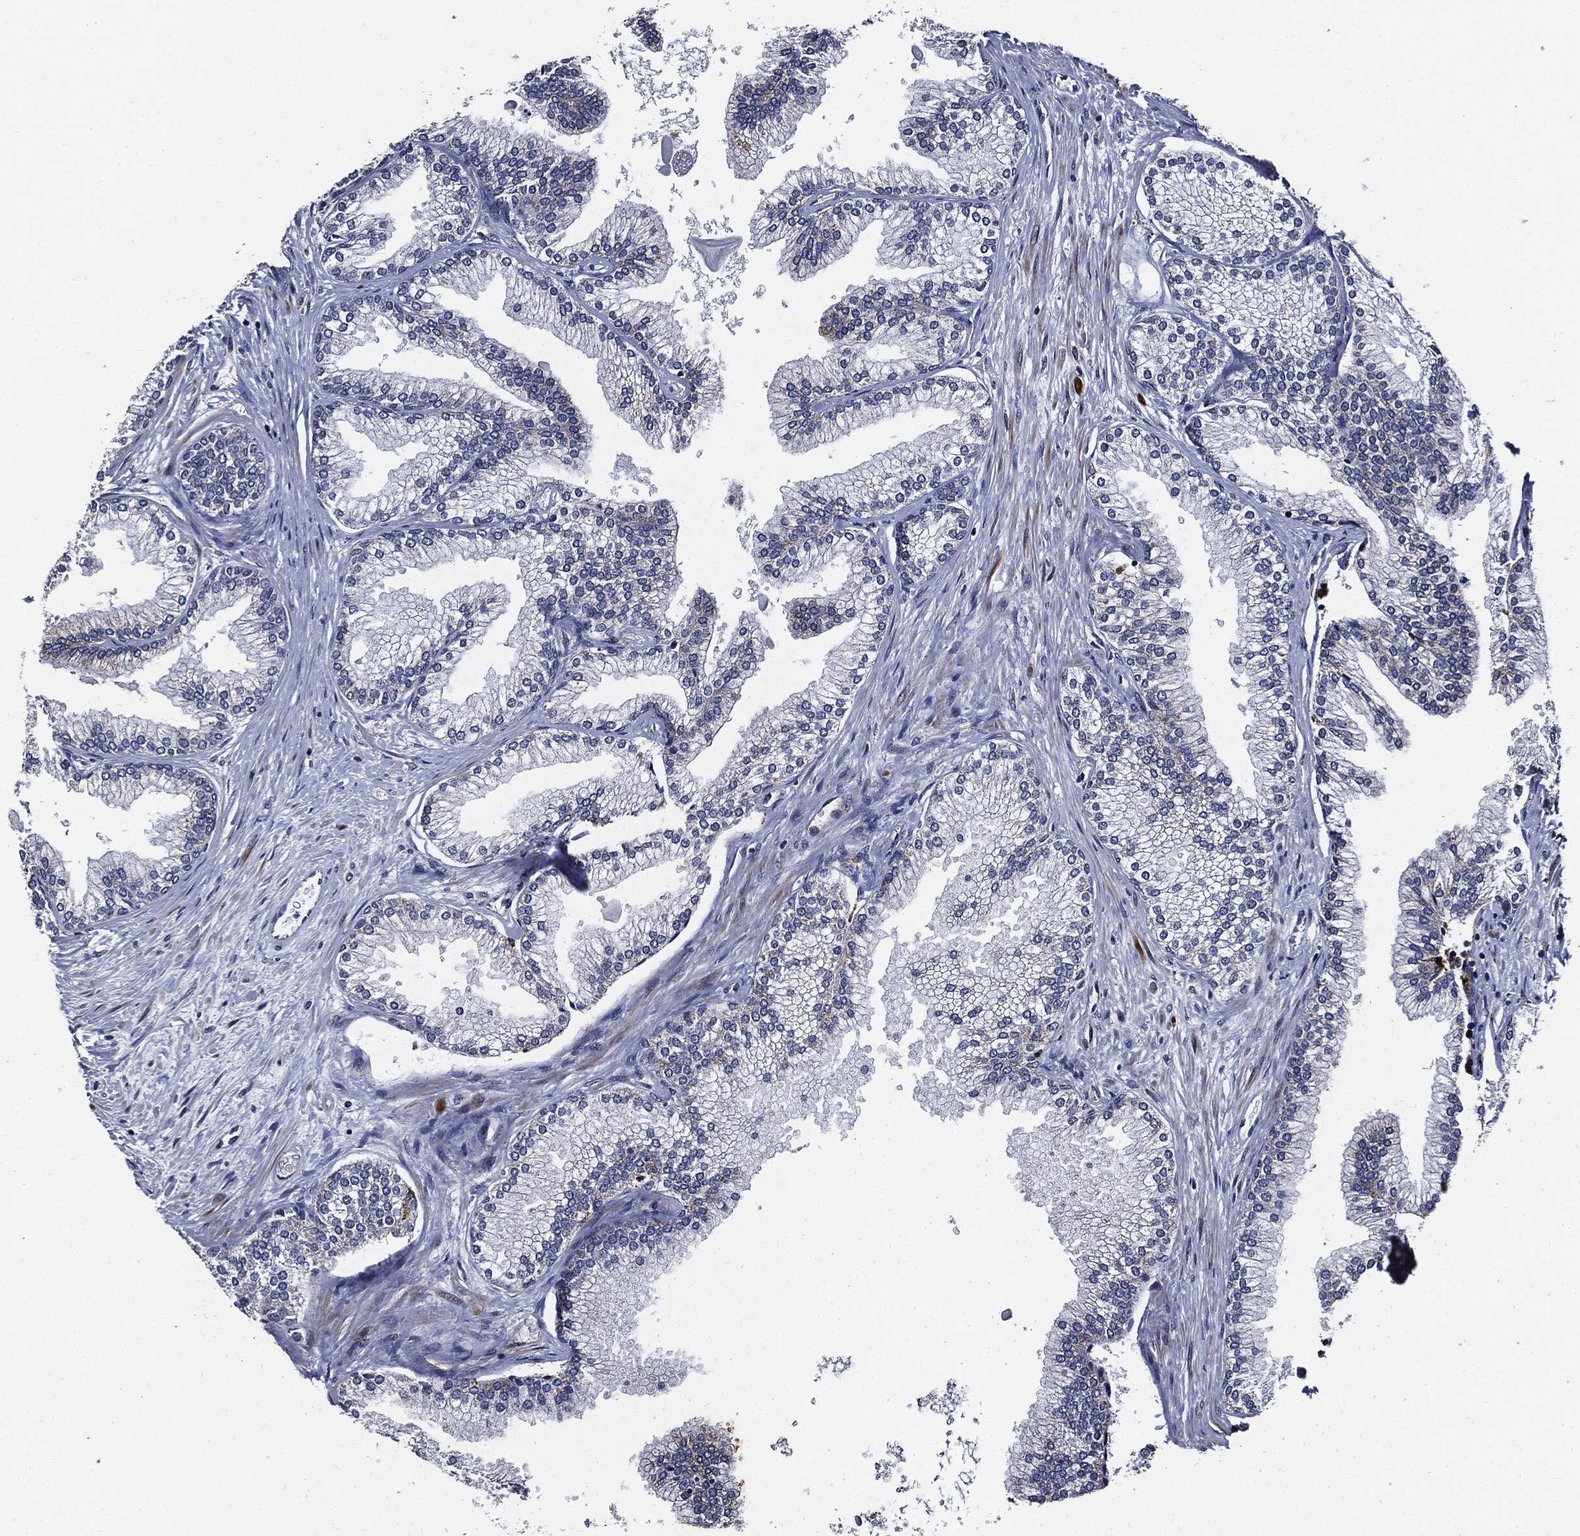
{"staining": {"intensity": "negative", "quantity": "none", "location": "none"}, "tissue": "prostate", "cell_type": "Glandular cells", "image_type": "normal", "snomed": [{"axis": "morphology", "description": "Normal tissue, NOS"}, {"axis": "topography", "description": "Prostate"}], "caption": "Glandular cells show no significant protein expression in normal prostate. (DAB (3,3'-diaminobenzidine) IHC with hematoxylin counter stain).", "gene": "SUGT1", "patient": {"sex": "male", "age": 72}}